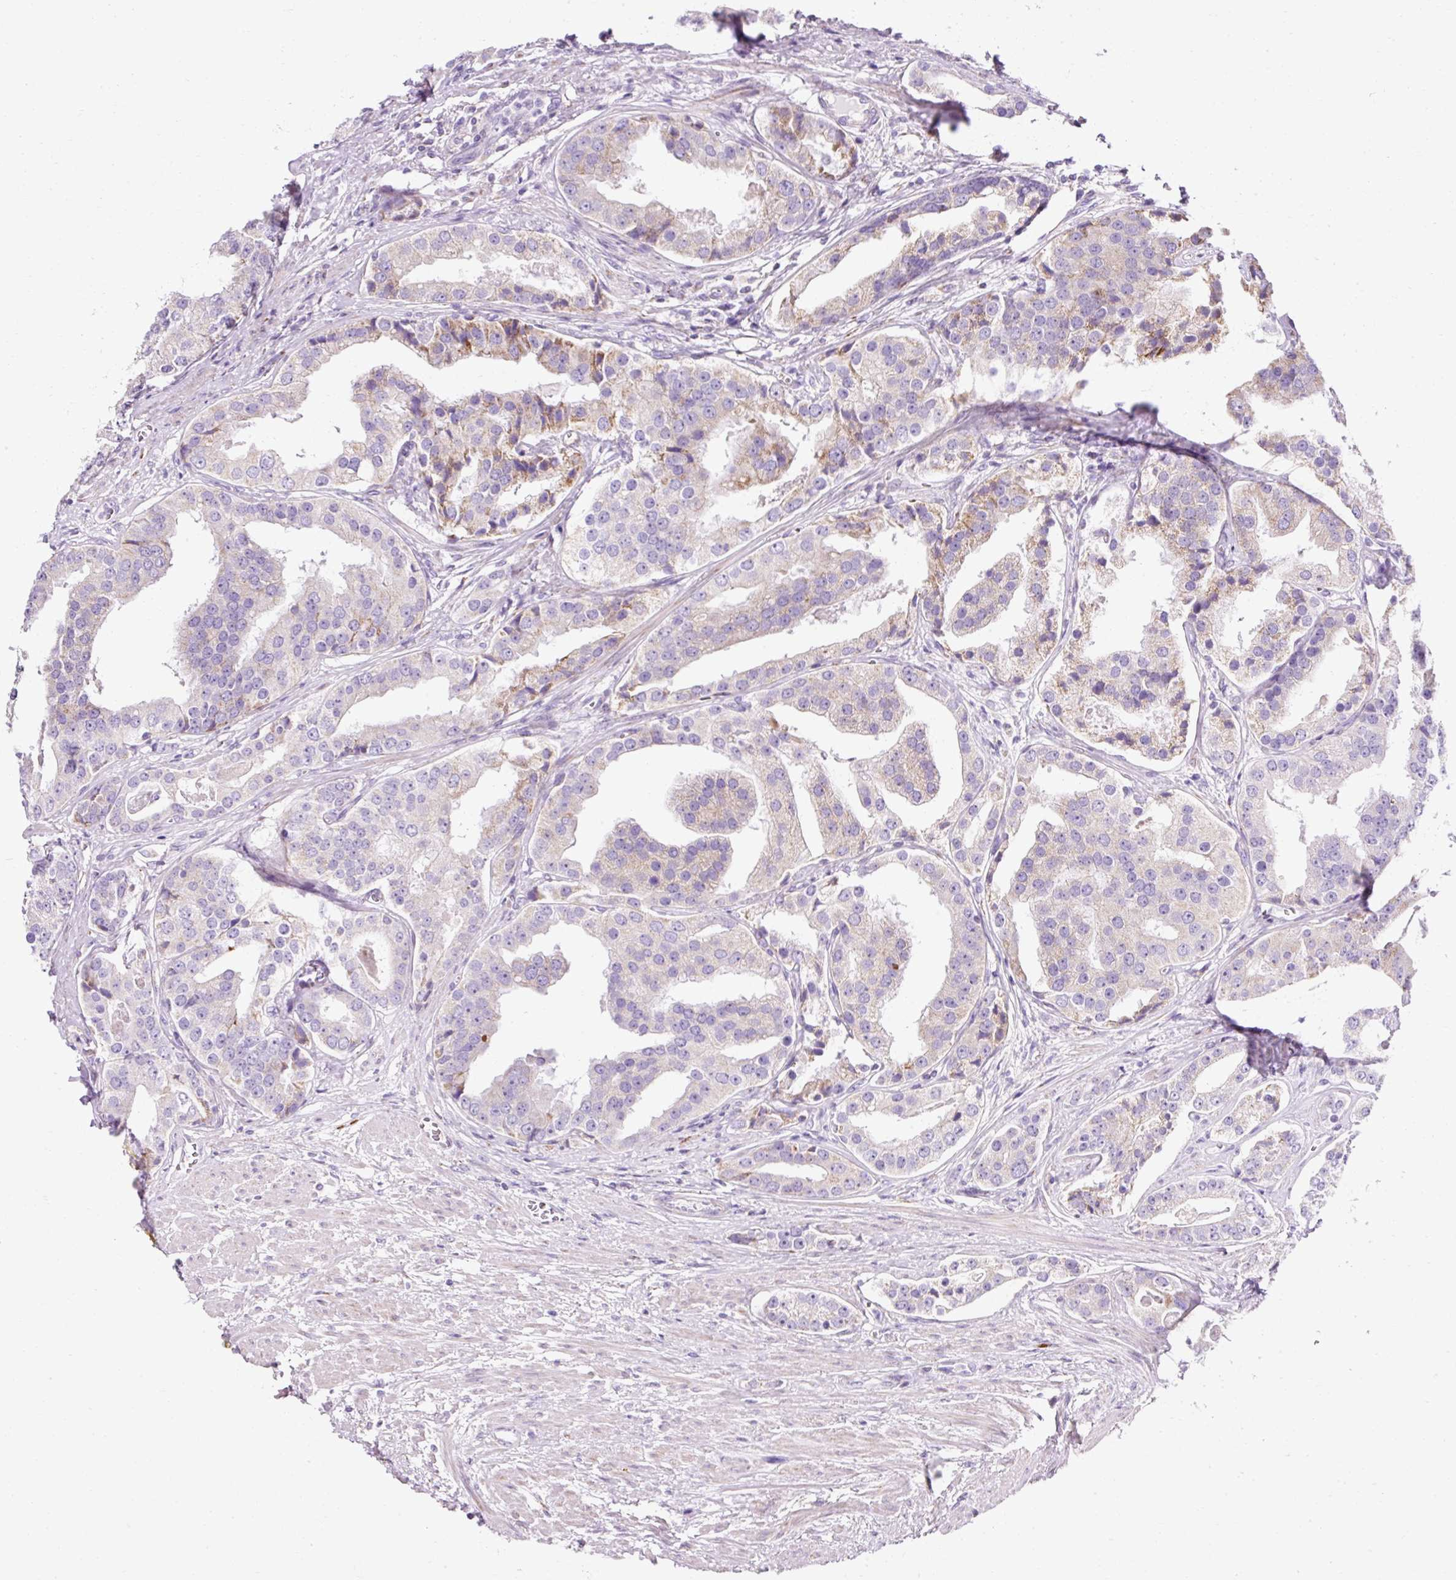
{"staining": {"intensity": "moderate", "quantity": "<25%", "location": "cytoplasmic/membranous"}, "tissue": "prostate cancer", "cell_type": "Tumor cells", "image_type": "cancer", "snomed": [{"axis": "morphology", "description": "Adenocarcinoma, High grade"}, {"axis": "topography", "description": "Prostate"}], "caption": "Immunohistochemical staining of high-grade adenocarcinoma (prostate) reveals low levels of moderate cytoplasmic/membranous protein expression in about <25% of tumor cells. (DAB IHC with brightfield microscopy, high magnification).", "gene": "PLPP2", "patient": {"sex": "male", "age": 71}}